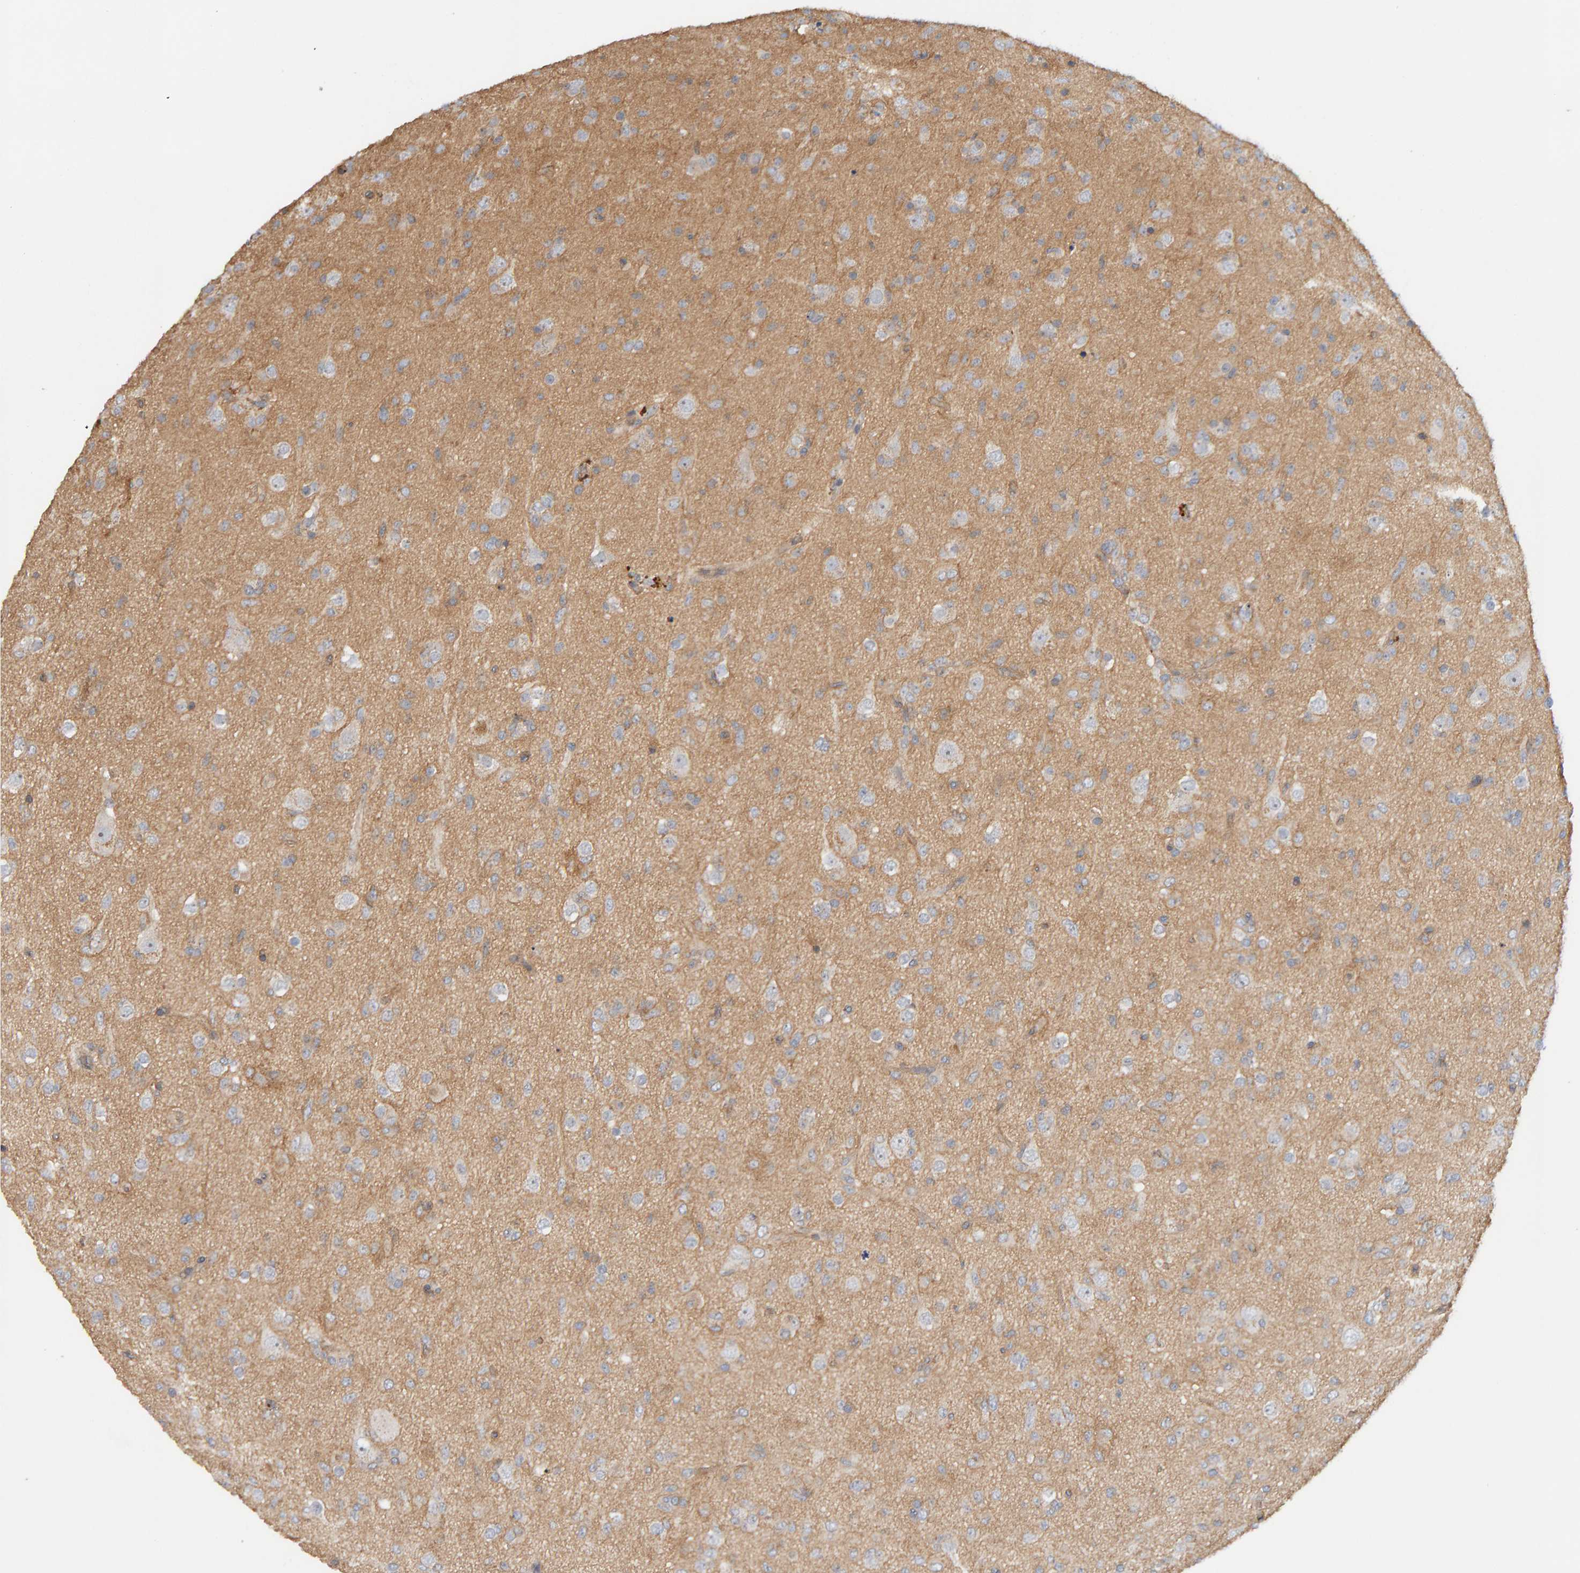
{"staining": {"intensity": "negative", "quantity": "none", "location": "none"}, "tissue": "glioma", "cell_type": "Tumor cells", "image_type": "cancer", "snomed": [{"axis": "morphology", "description": "Glioma, malignant, Low grade"}, {"axis": "topography", "description": "Brain"}], "caption": "Immunohistochemistry of glioma demonstrates no expression in tumor cells.", "gene": "PPP1R16A", "patient": {"sex": "male", "age": 65}}